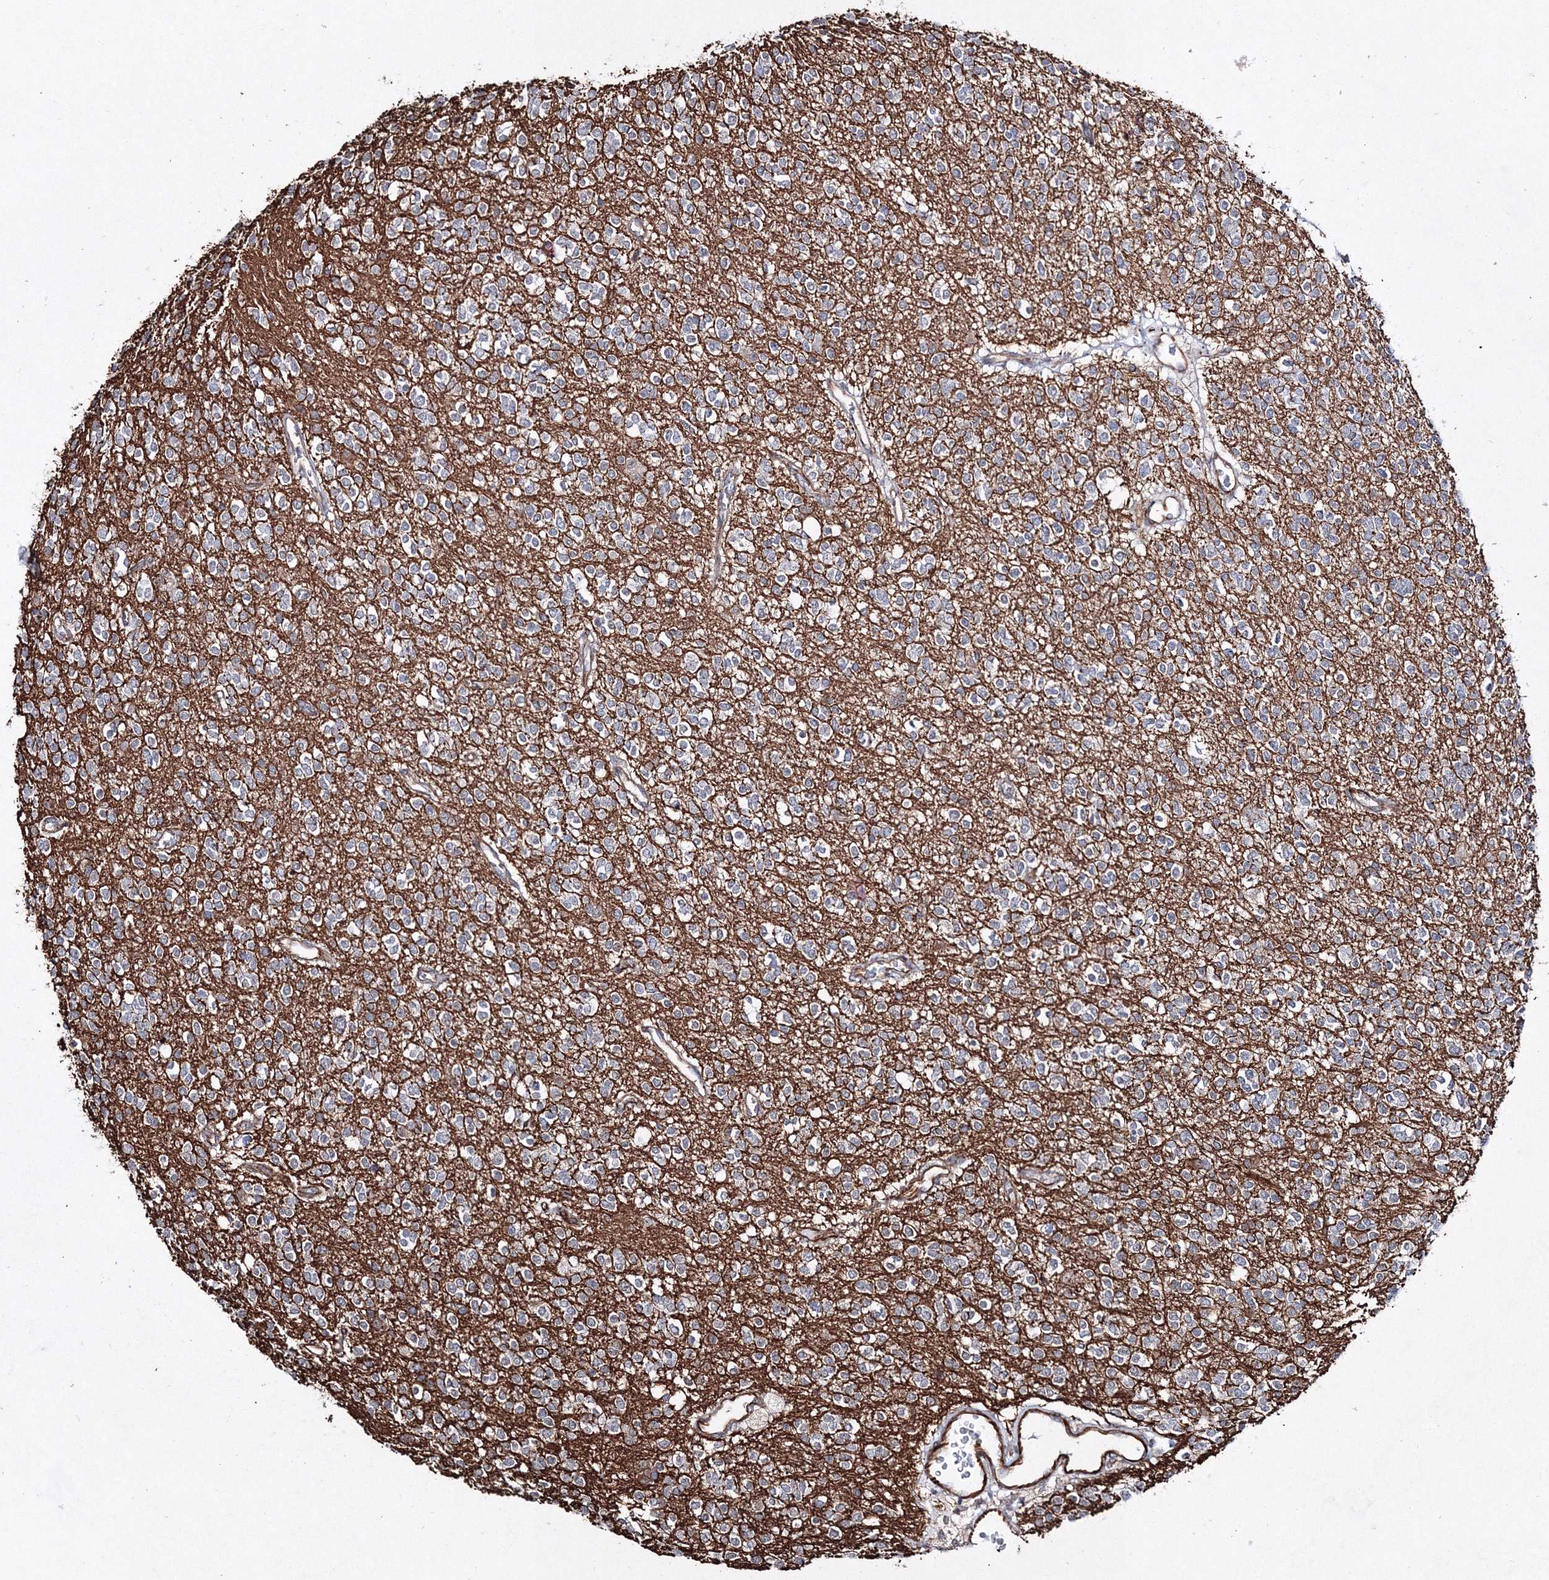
{"staining": {"intensity": "negative", "quantity": "none", "location": "none"}, "tissue": "glioma", "cell_type": "Tumor cells", "image_type": "cancer", "snomed": [{"axis": "morphology", "description": "Glioma, malignant, High grade"}, {"axis": "topography", "description": "Brain"}], "caption": "Malignant glioma (high-grade) was stained to show a protein in brown. There is no significant positivity in tumor cells.", "gene": "SNIP1", "patient": {"sex": "male", "age": 34}}